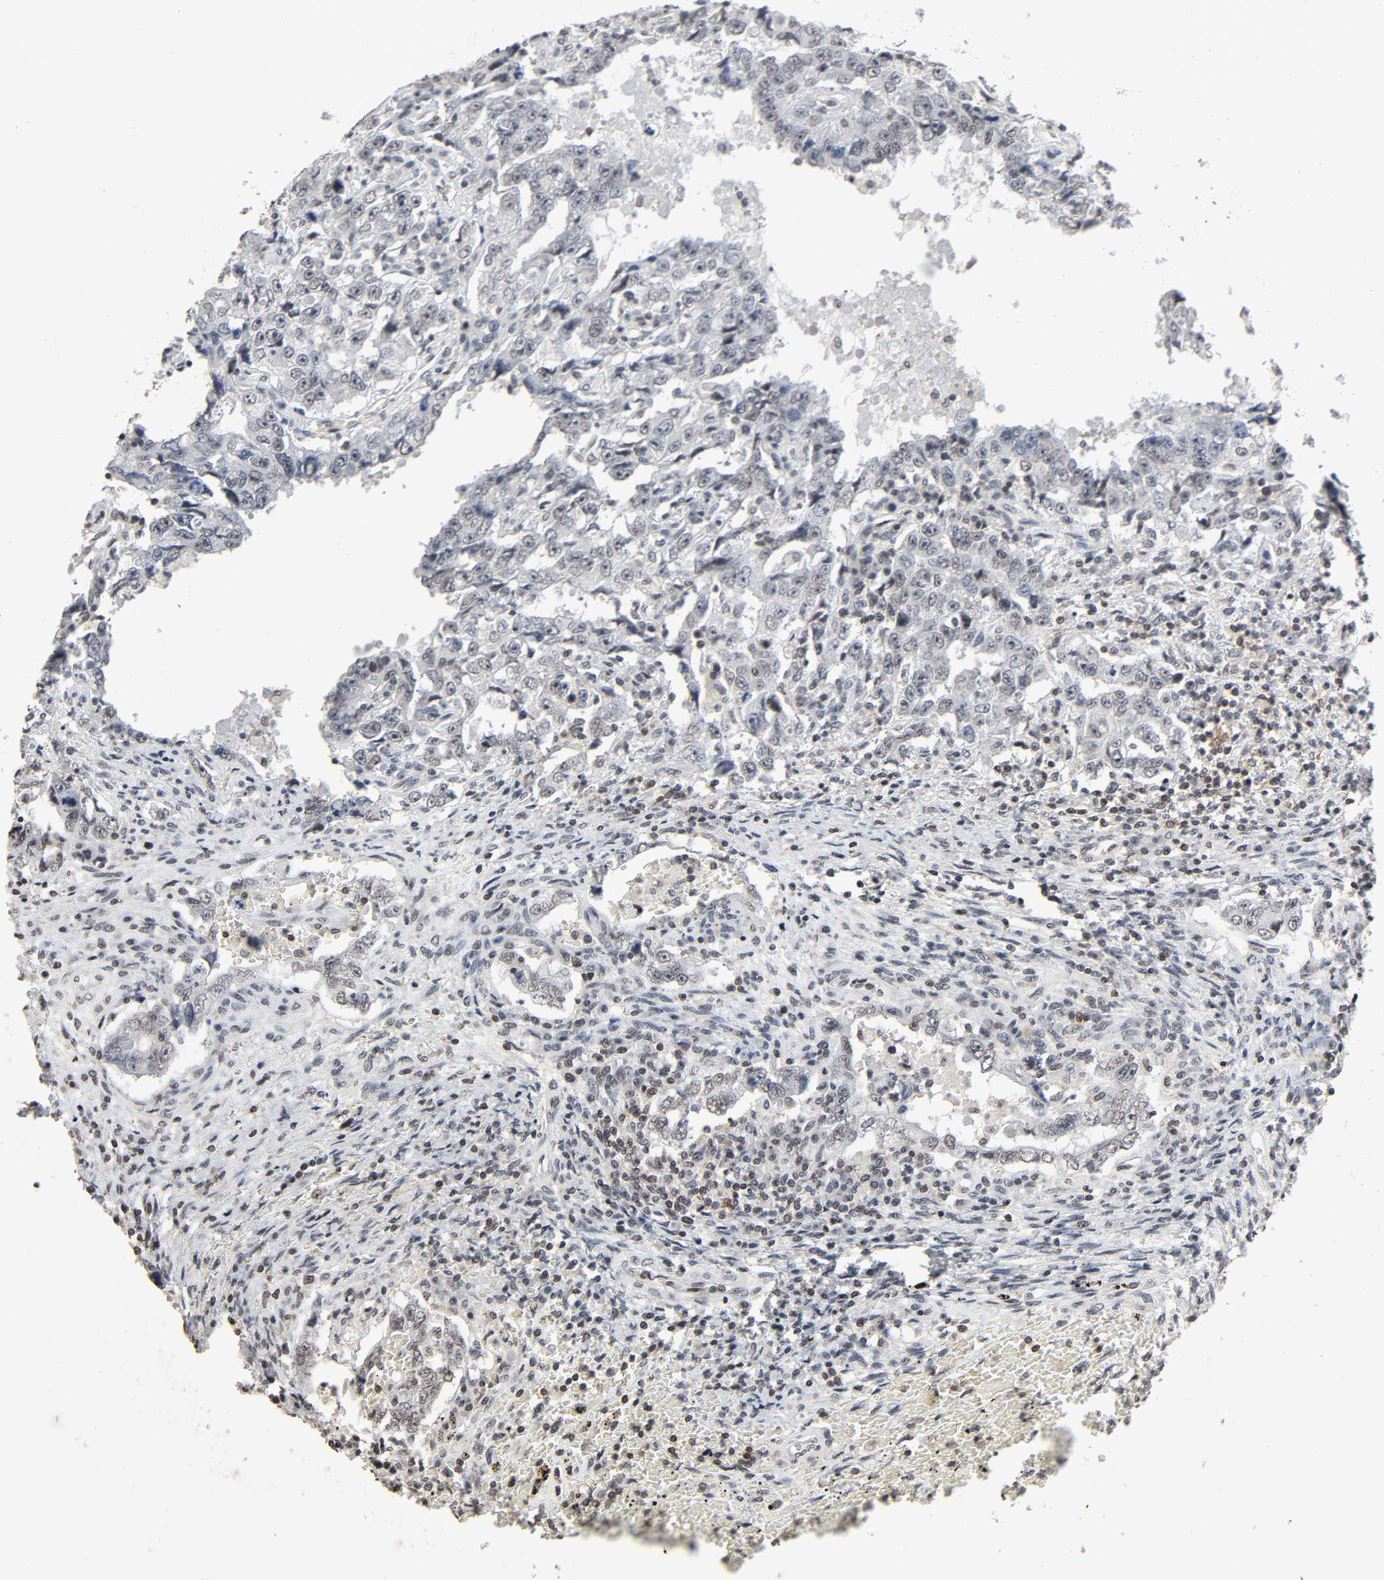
{"staining": {"intensity": "weak", "quantity": "<25%", "location": "cytoplasmic/membranous,nuclear"}, "tissue": "testis cancer", "cell_type": "Tumor cells", "image_type": "cancer", "snomed": [{"axis": "morphology", "description": "Carcinoma, Embryonal, NOS"}, {"axis": "topography", "description": "Testis"}], "caption": "The histopathology image reveals no significant staining in tumor cells of embryonal carcinoma (testis). Nuclei are stained in blue.", "gene": "STK4", "patient": {"sex": "male", "age": 26}}